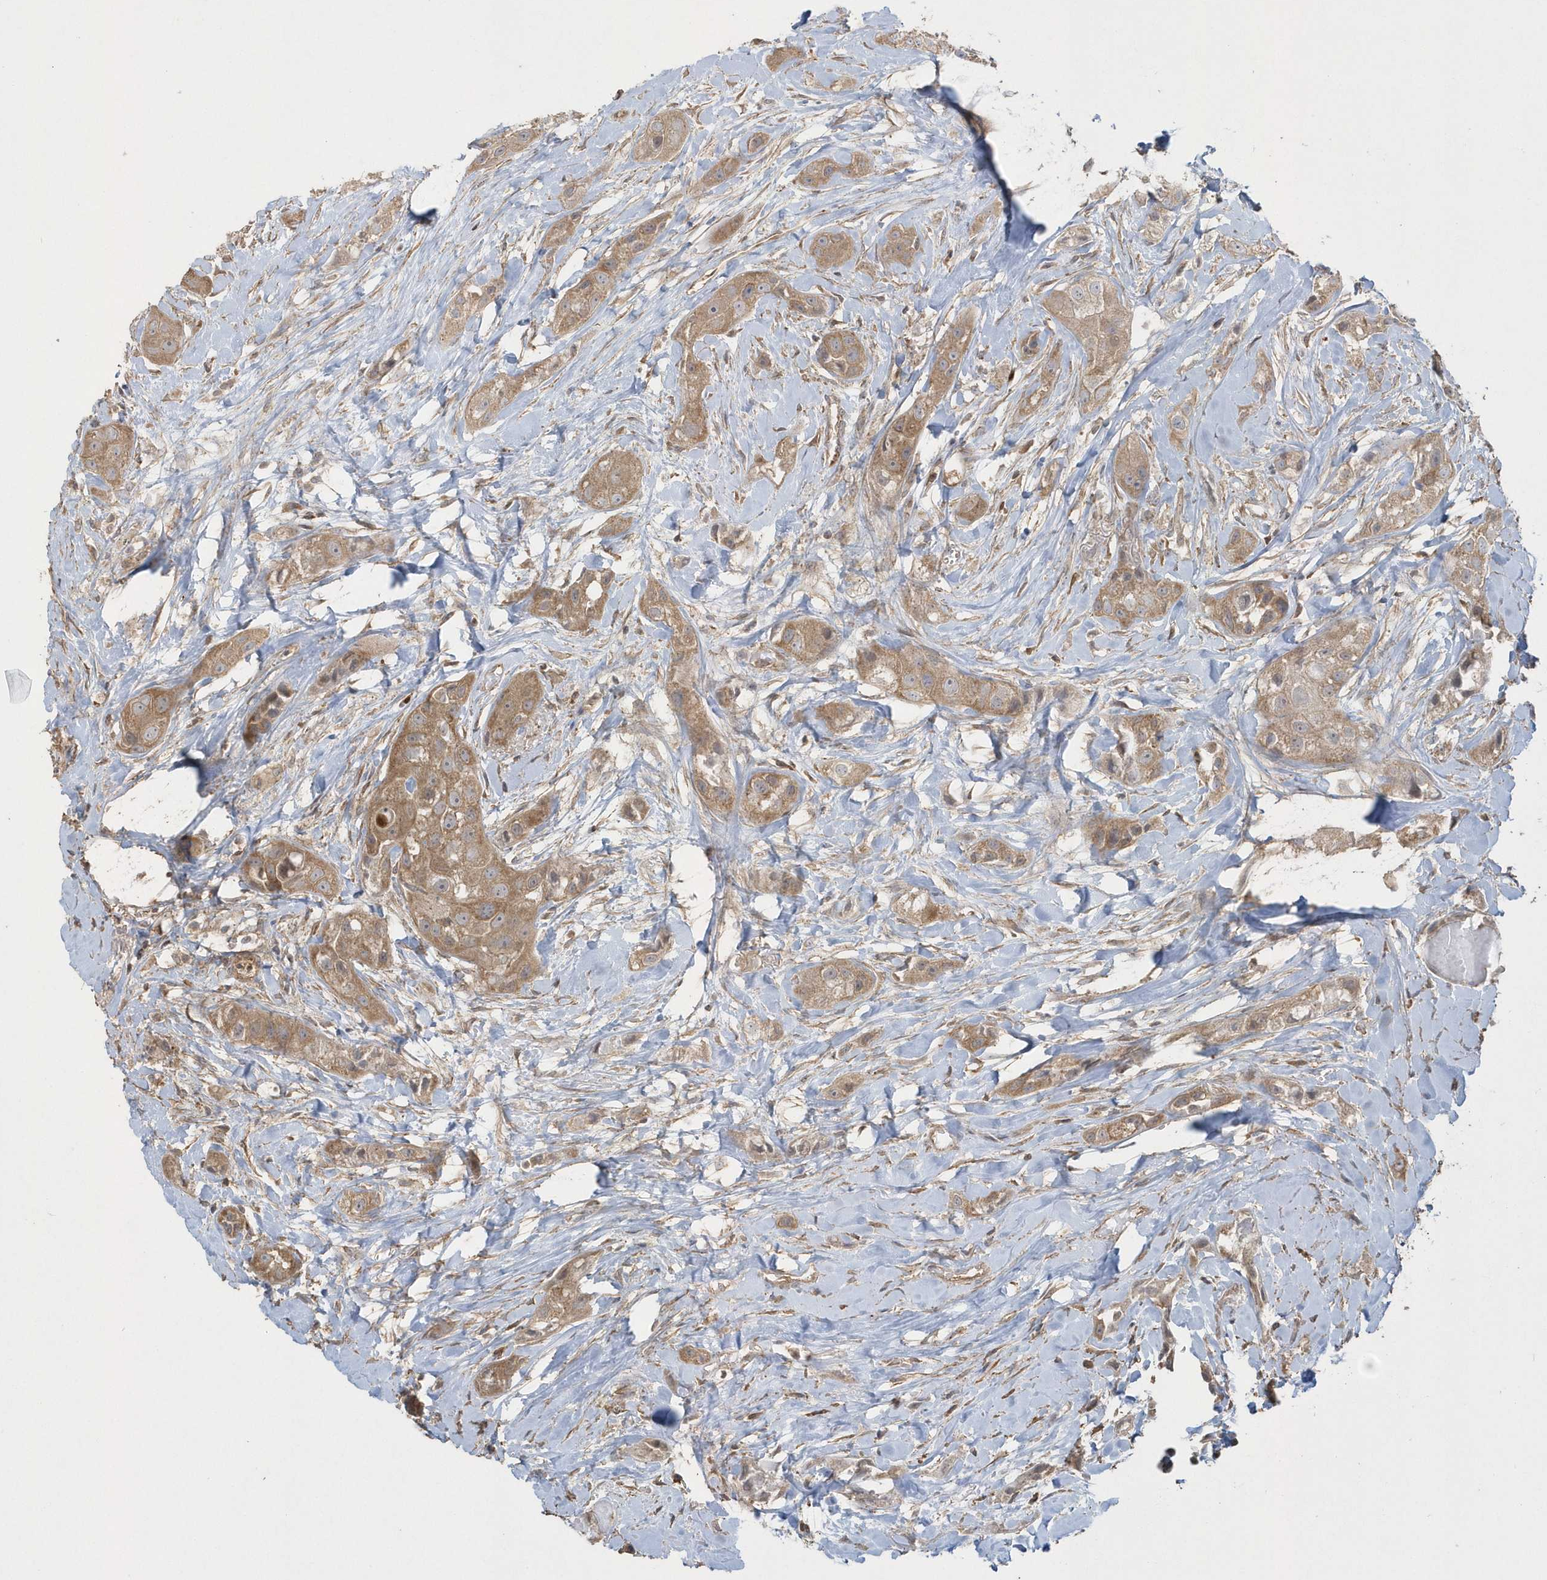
{"staining": {"intensity": "moderate", "quantity": ">75%", "location": "cytoplasmic/membranous"}, "tissue": "head and neck cancer", "cell_type": "Tumor cells", "image_type": "cancer", "snomed": [{"axis": "morphology", "description": "Normal tissue, NOS"}, {"axis": "morphology", "description": "Squamous cell carcinoma, NOS"}, {"axis": "topography", "description": "Skeletal muscle"}, {"axis": "topography", "description": "Head-Neck"}], "caption": "IHC micrograph of human head and neck cancer stained for a protein (brown), which demonstrates medium levels of moderate cytoplasmic/membranous positivity in about >75% of tumor cells.", "gene": "ARMC8", "patient": {"sex": "male", "age": 51}}